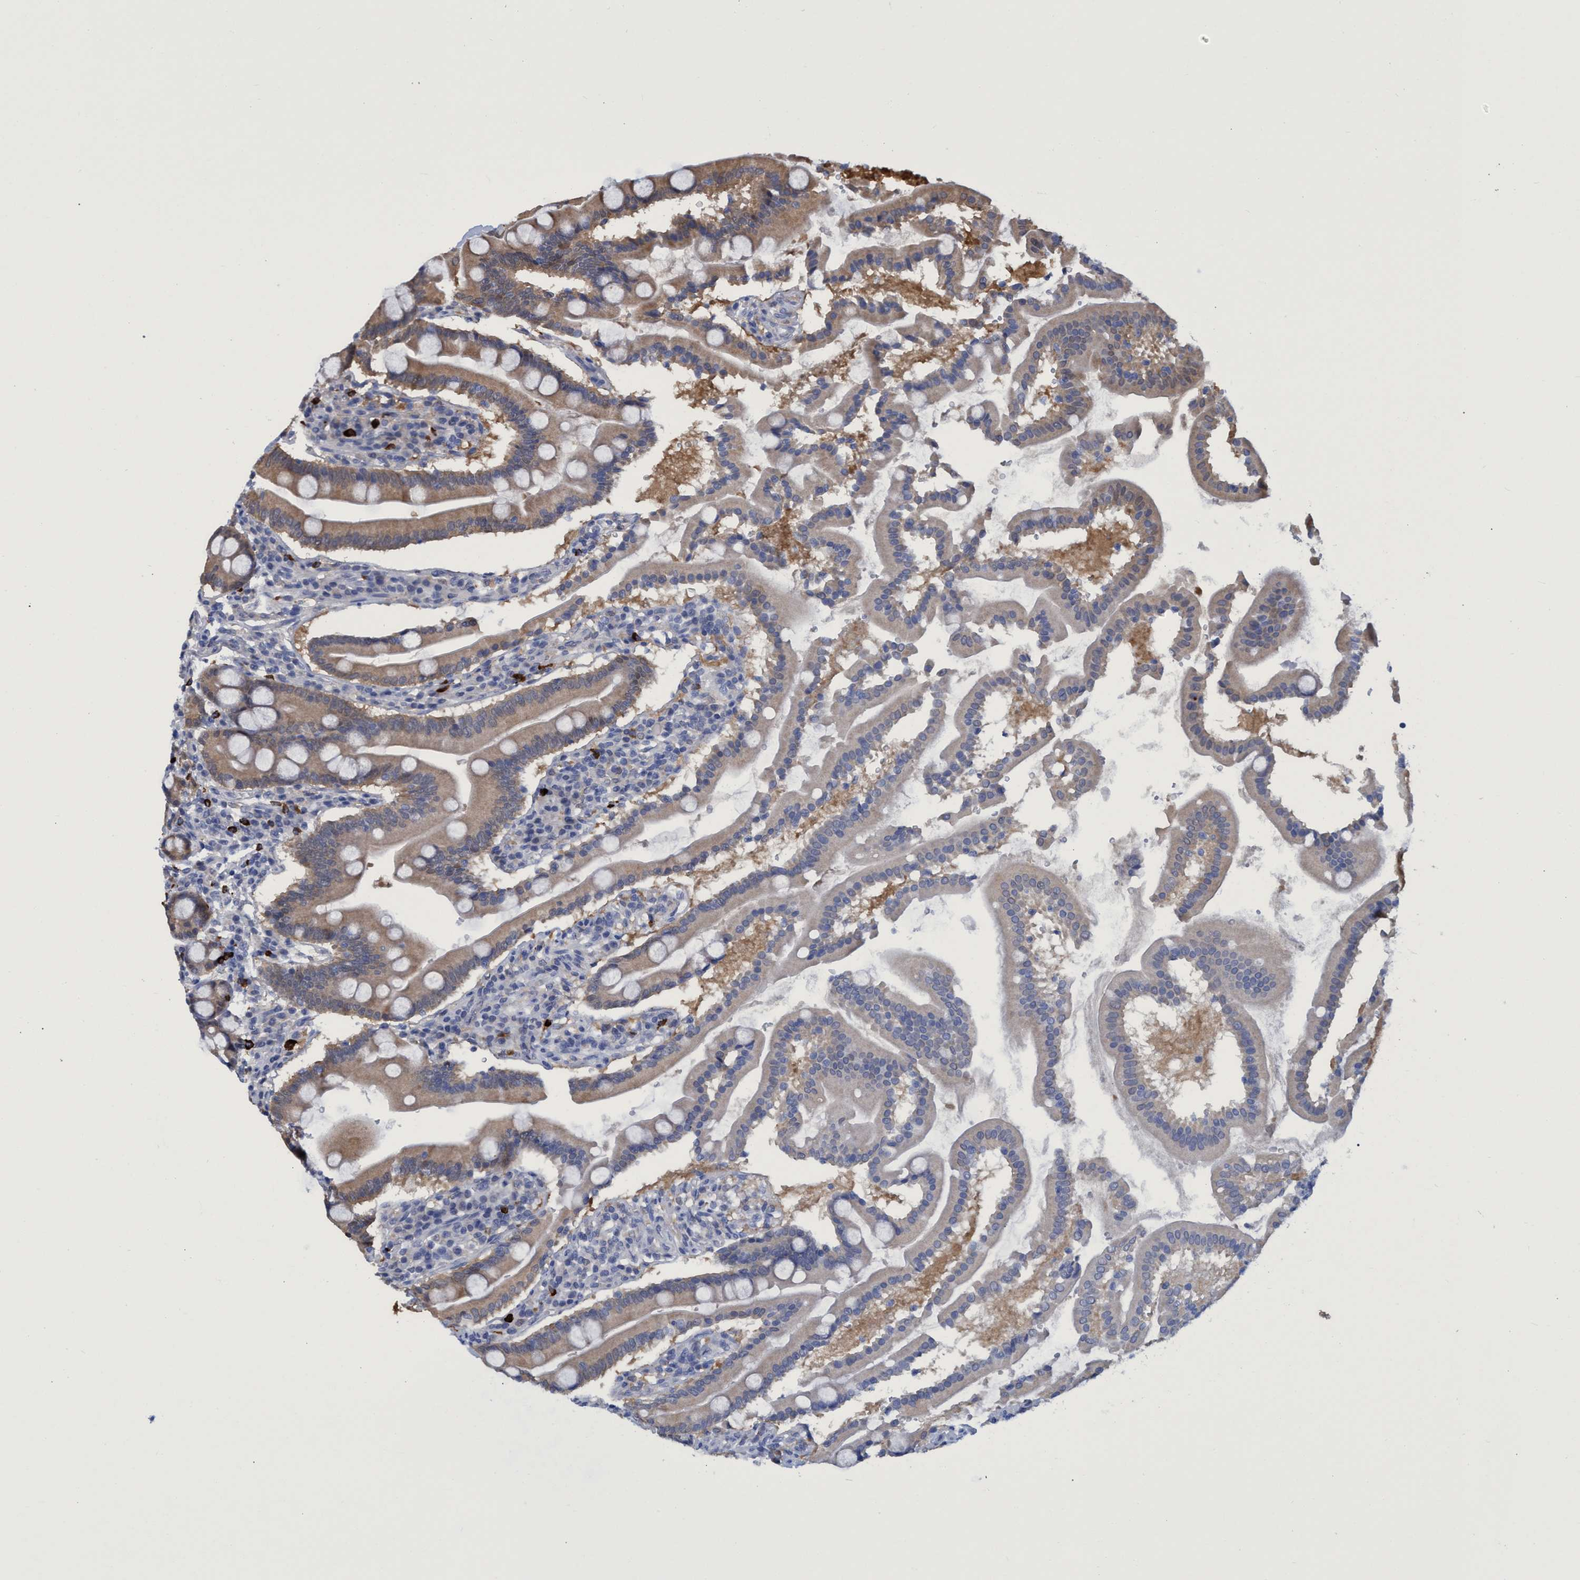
{"staining": {"intensity": "moderate", "quantity": "25%-75%", "location": "cytoplasmic/membranous"}, "tissue": "duodenum", "cell_type": "Glandular cells", "image_type": "normal", "snomed": [{"axis": "morphology", "description": "Normal tissue, NOS"}, {"axis": "topography", "description": "Duodenum"}], "caption": "Glandular cells reveal moderate cytoplasmic/membranous staining in about 25%-75% of cells in normal duodenum. (IHC, brightfield microscopy, high magnification).", "gene": "PNPO", "patient": {"sex": "male", "age": 50}}